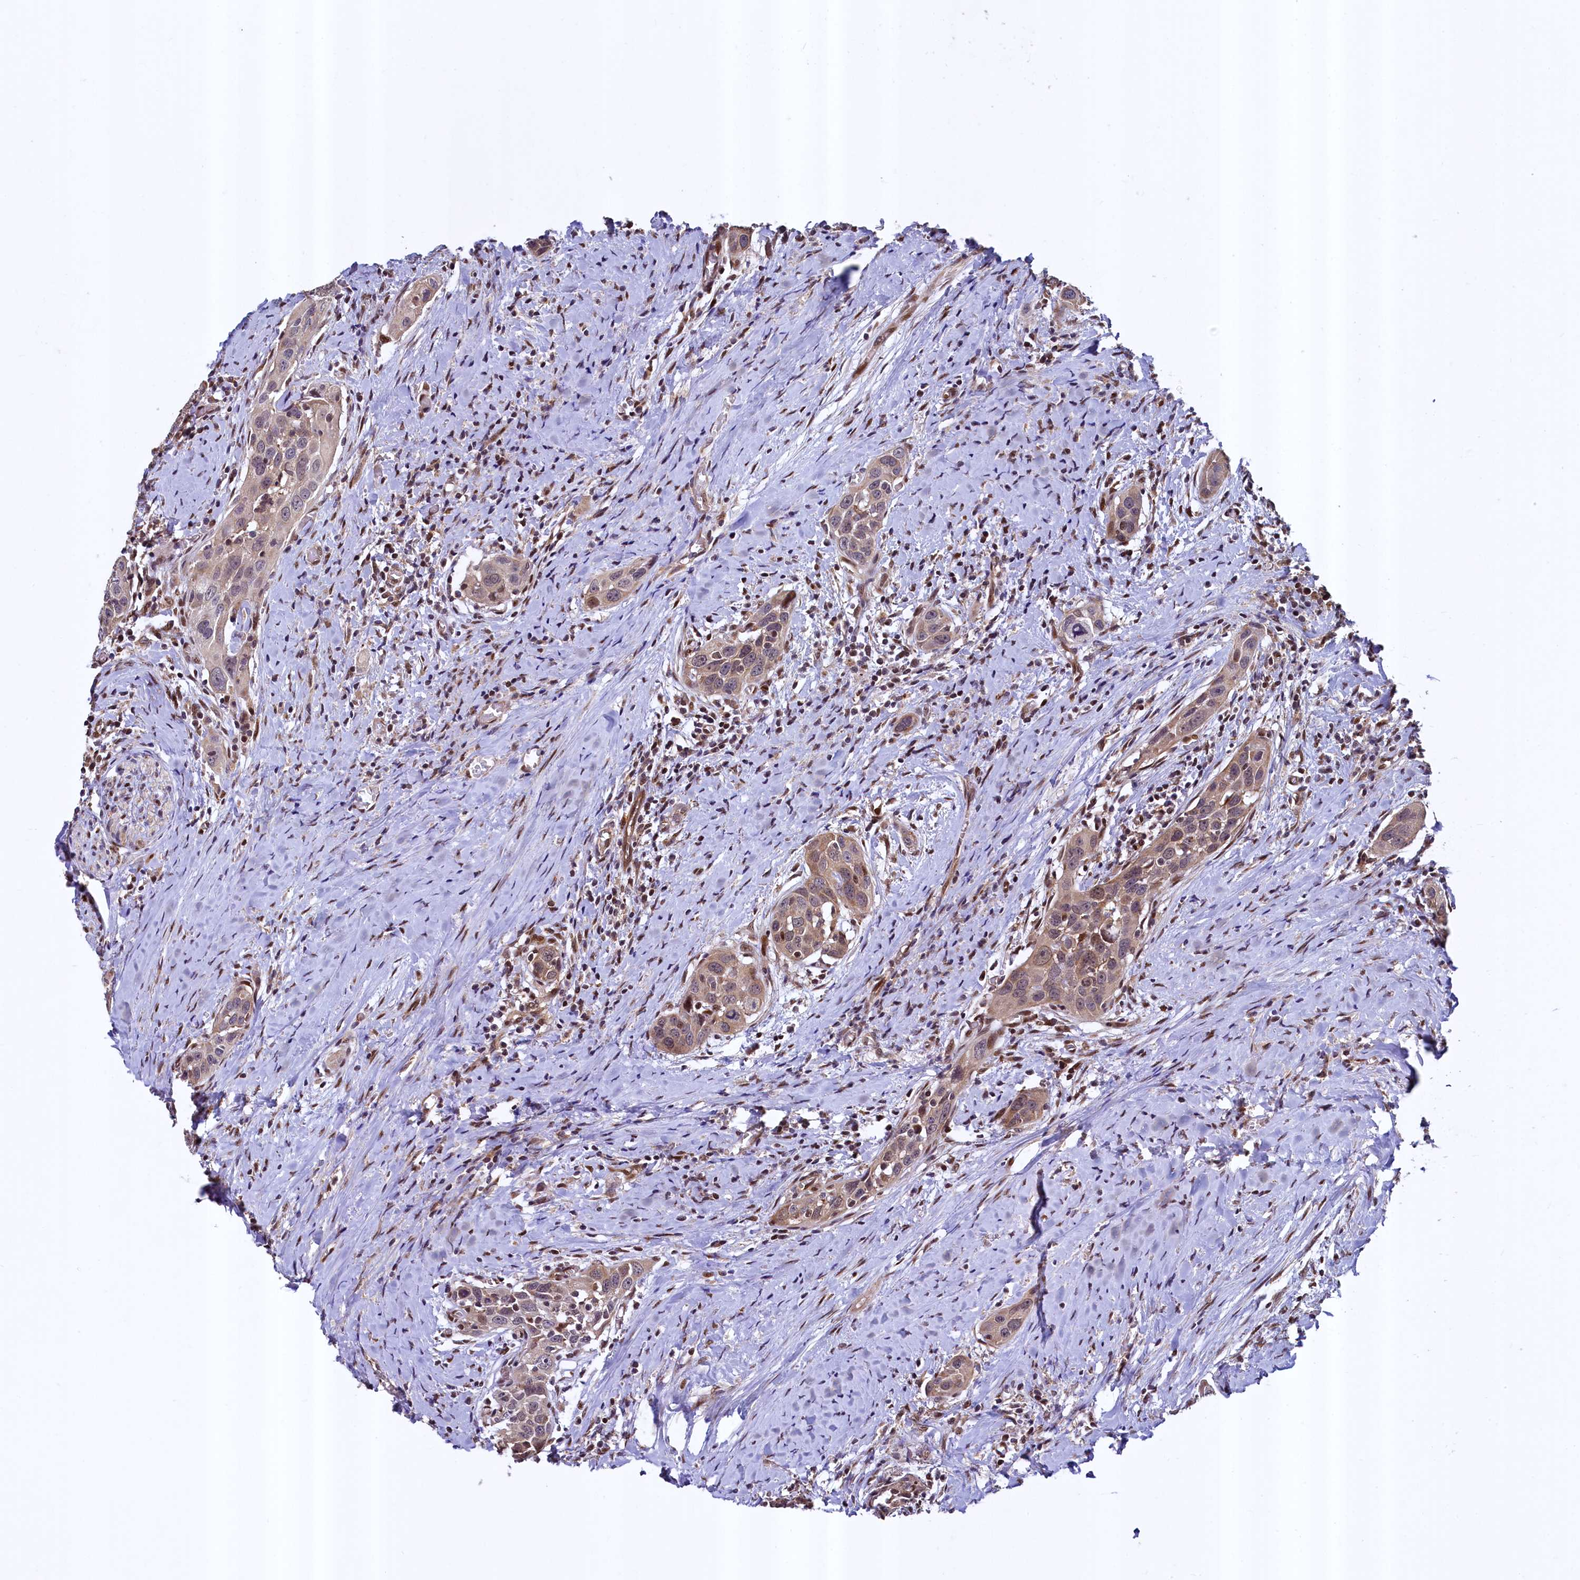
{"staining": {"intensity": "weak", "quantity": "25%-75%", "location": "cytoplasmic/membranous,nuclear"}, "tissue": "head and neck cancer", "cell_type": "Tumor cells", "image_type": "cancer", "snomed": [{"axis": "morphology", "description": "Squamous cell carcinoma, NOS"}, {"axis": "topography", "description": "Oral tissue"}, {"axis": "topography", "description": "Head-Neck"}], "caption": "Immunohistochemical staining of human squamous cell carcinoma (head and neck) reveals weak cytoplasmic/membranous and nuclear protein positivity in about 25%-75% of tumor cells.", "gene": "ZNF577", "patient": {"sex": "female", "age": 50}}